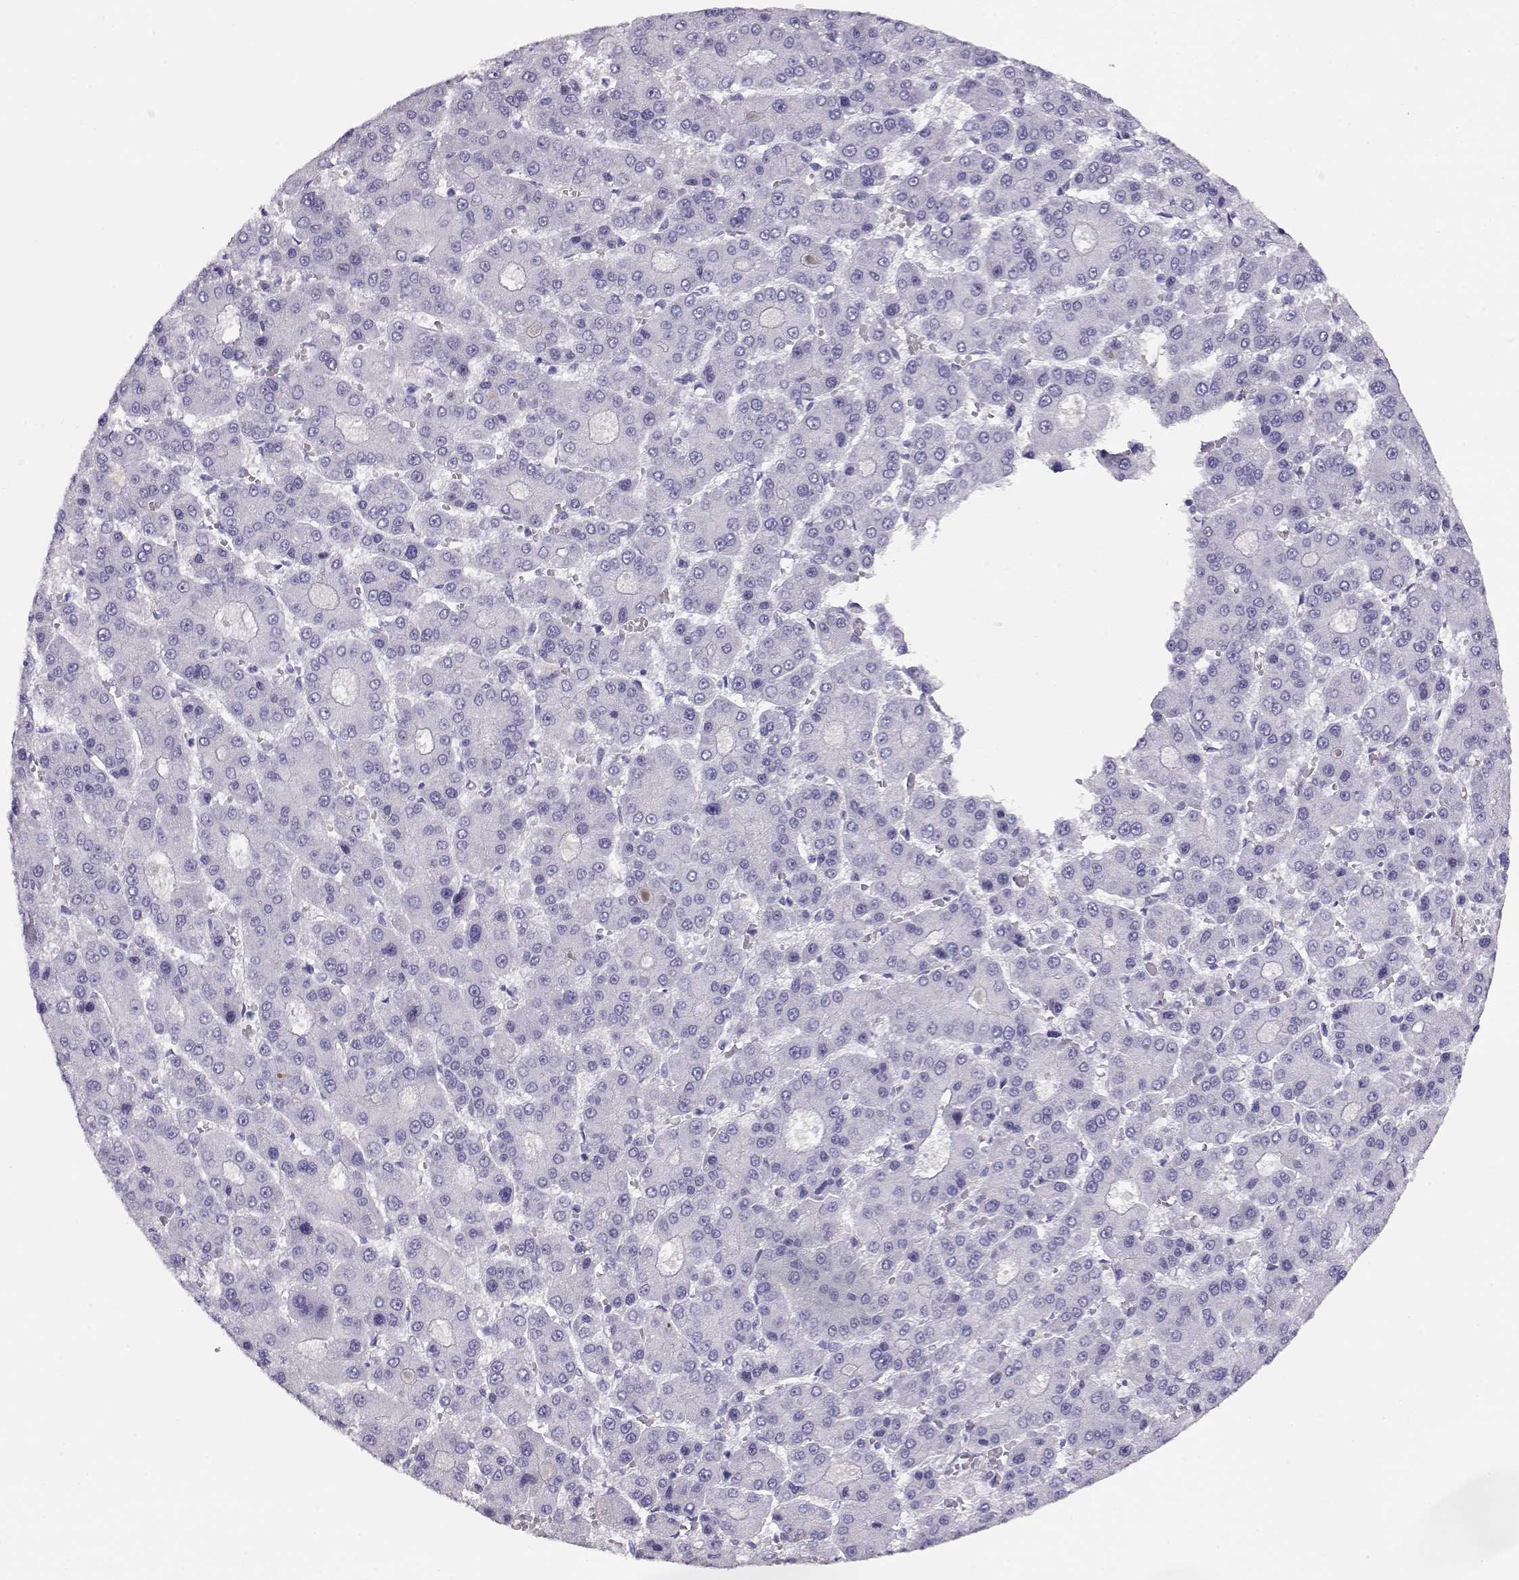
{"staining": {"intensity": "negative", "quantity": "none", "location": "none"}, "tissue": "liver cancer", "cell_type": "Tumor cells", "image_type": "cancer", "snomed": [{"axis": "morphology", "description": "Carcinoma, Hepatocellular, NOS"}, {"axis": "topography", "description": "Liver"}], "caption": "This is an immunohistochemistry (IHC) image of liver cancer (hepatocellular carcinoma). There is no expression in tumor cells.", "gene": "CRX", "patient": {"sex": "male", "age": 70}}